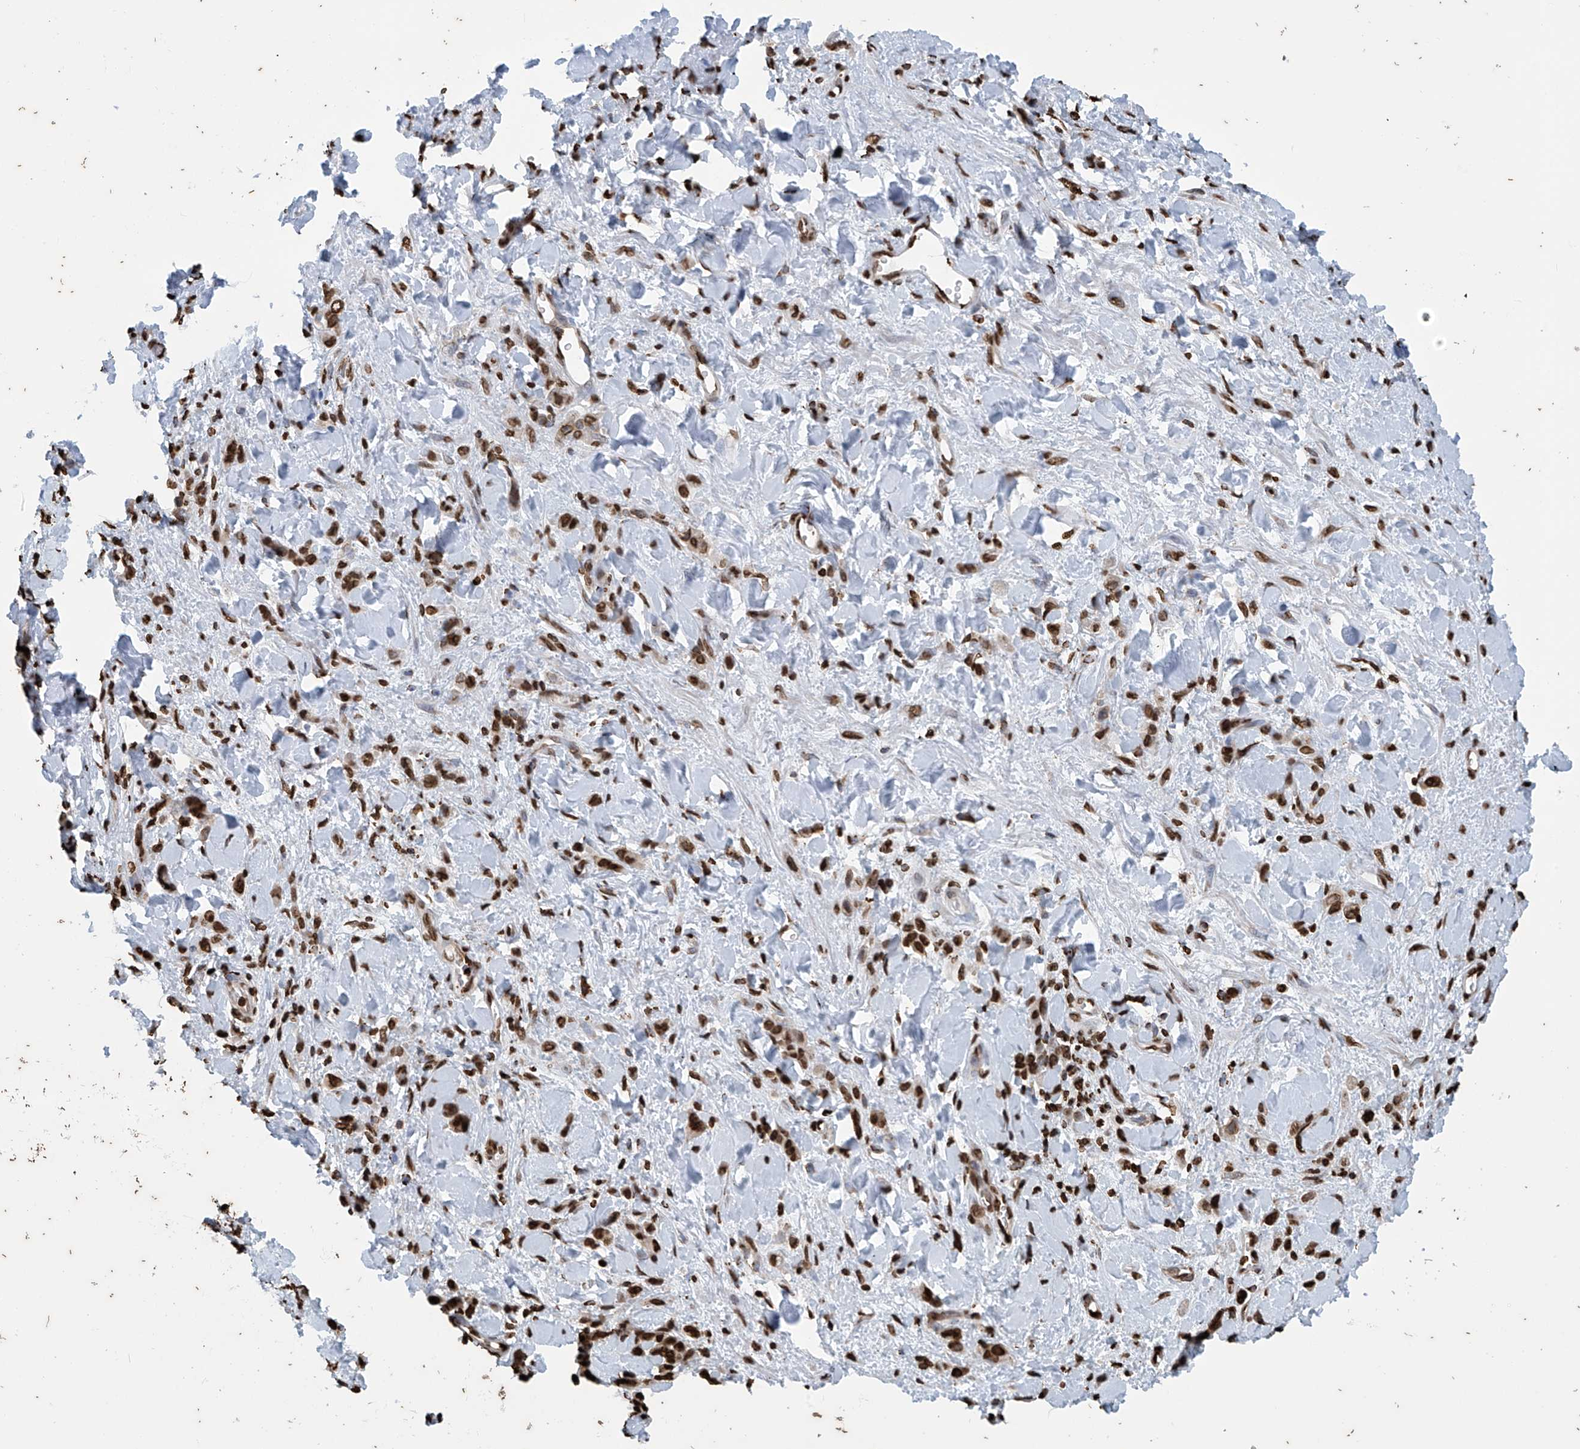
{"staining": {"intensity": "strong", "quantity": ">75%", "location": "nuclear"}, "tissue": "stomach cancer", "cell_type": "Tumor cells", "image_type": "cancer", "snomed": [{"axis": "morphology", "description": "Normal tissue, NOS"}, {"axis": "morphology", "description": "Adenocarcinoma, NOS"}, {"axis": "topography", "description": "Stomach"}], "caption": "Immunohistochemistry photomicrograph of human stomach adenocarcinoma stained for a protein (brown), which exhibits high levels of strong nuclear expression in about >75% of tumor cells.", "gene": "DPPA2", "patient": {"sex": "male", "age": 82}}